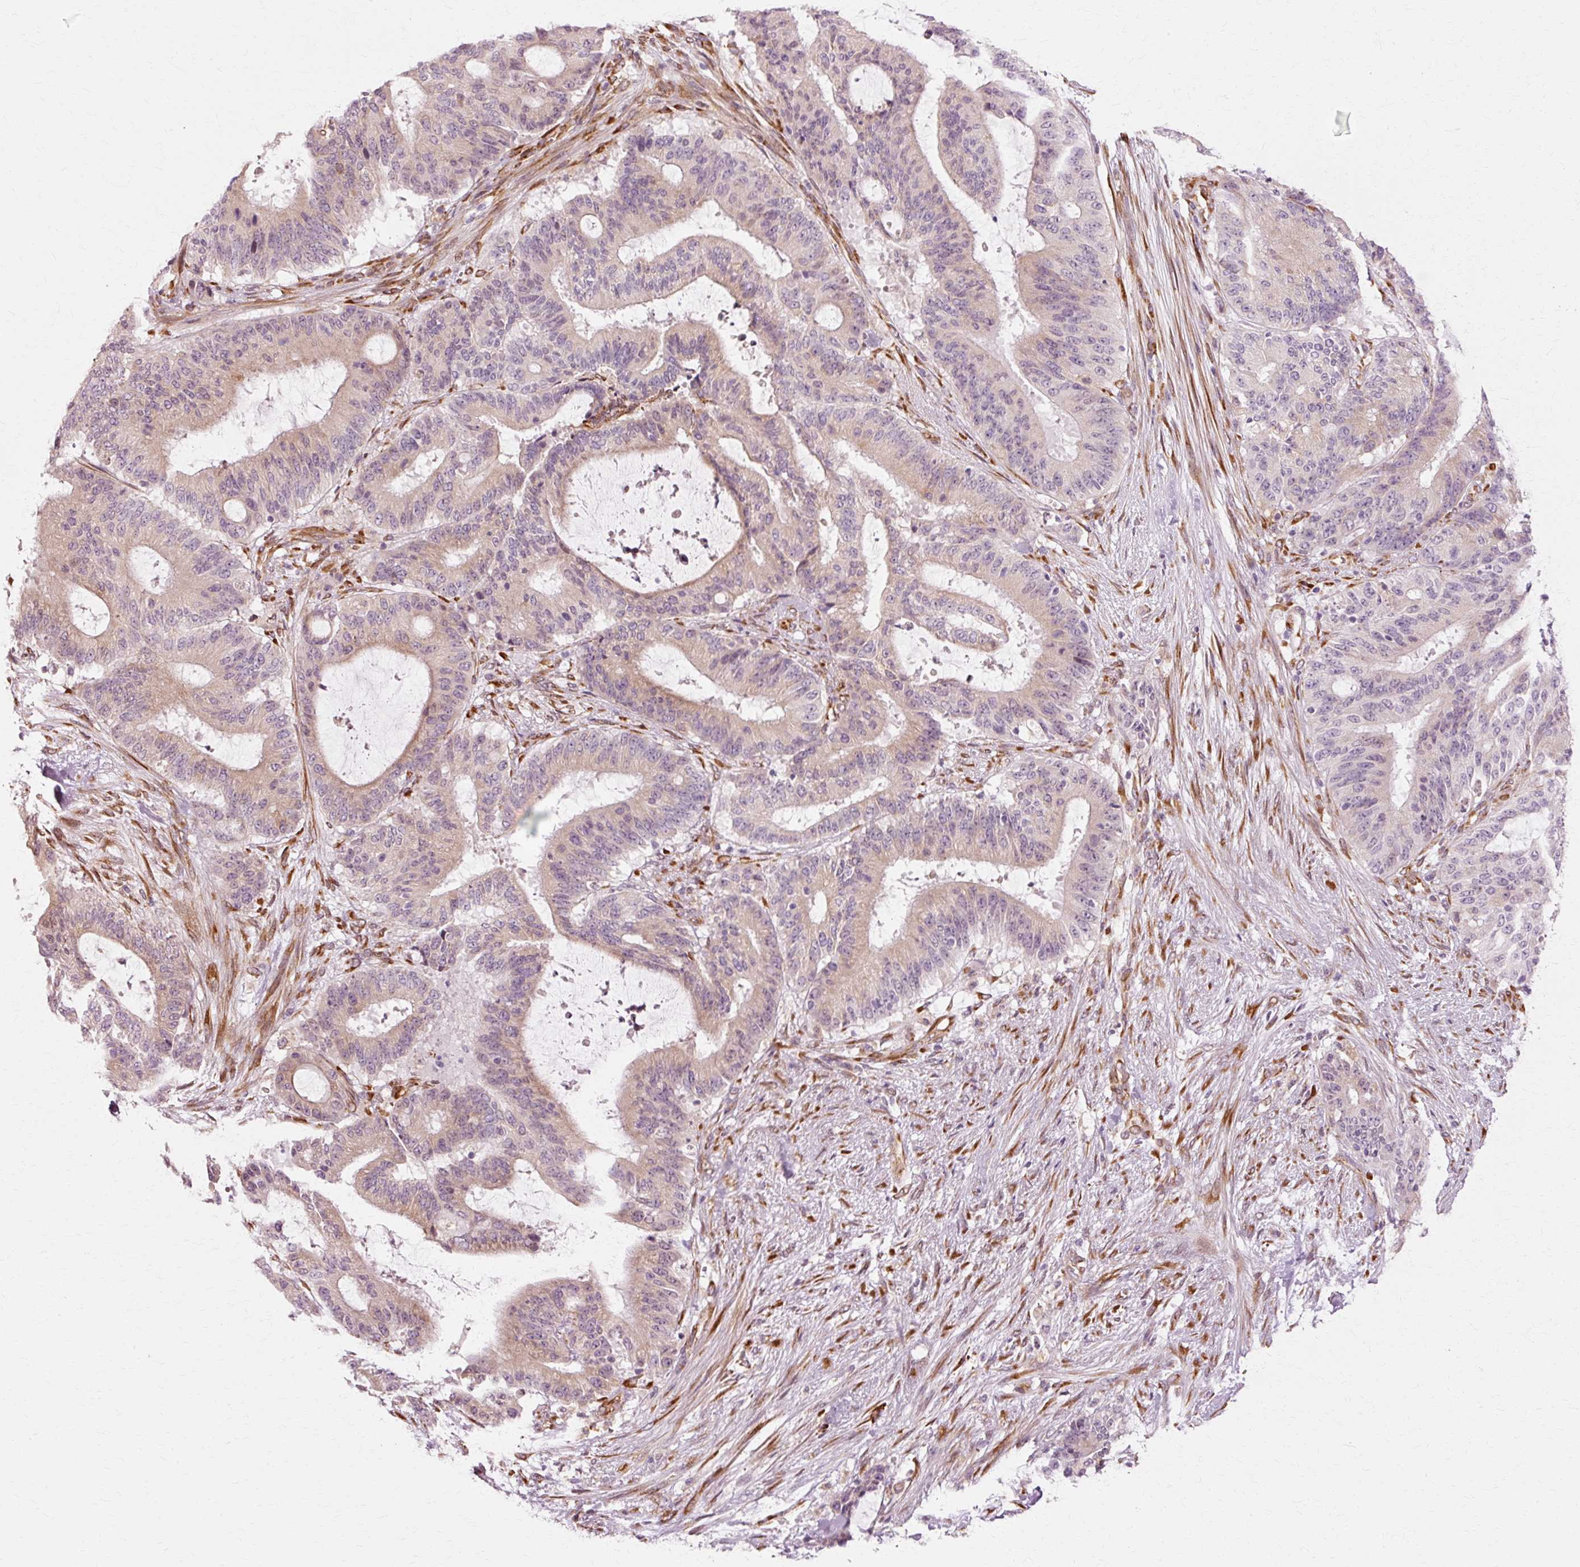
{"staining": {"intensity": "weak", "quantity": "25%-75%", "location": "cytoplasmic/membranous"}, "tissue": "liver cancer", "cell_type": "Tumor cells", "image_type": "cancer", "snomed": [{"axis": "morphology", "description": "Normal tissue, NOS"}, {"axis": "morphology", "description": "Cholangiocarcinoma"}, {"axis": "topography", "description": "Liver"}, {"axis": "topography", "description": "Peripheral nerve tissue"}], "caption": "Tumor cells display low levels of weak cytoplasmic/membranous positivity in approximately 25%-75% of cells in human liver cholangiocarcinoma.", "gene": "RGPD5", "patient": {"sex": "female", "age": 73}}